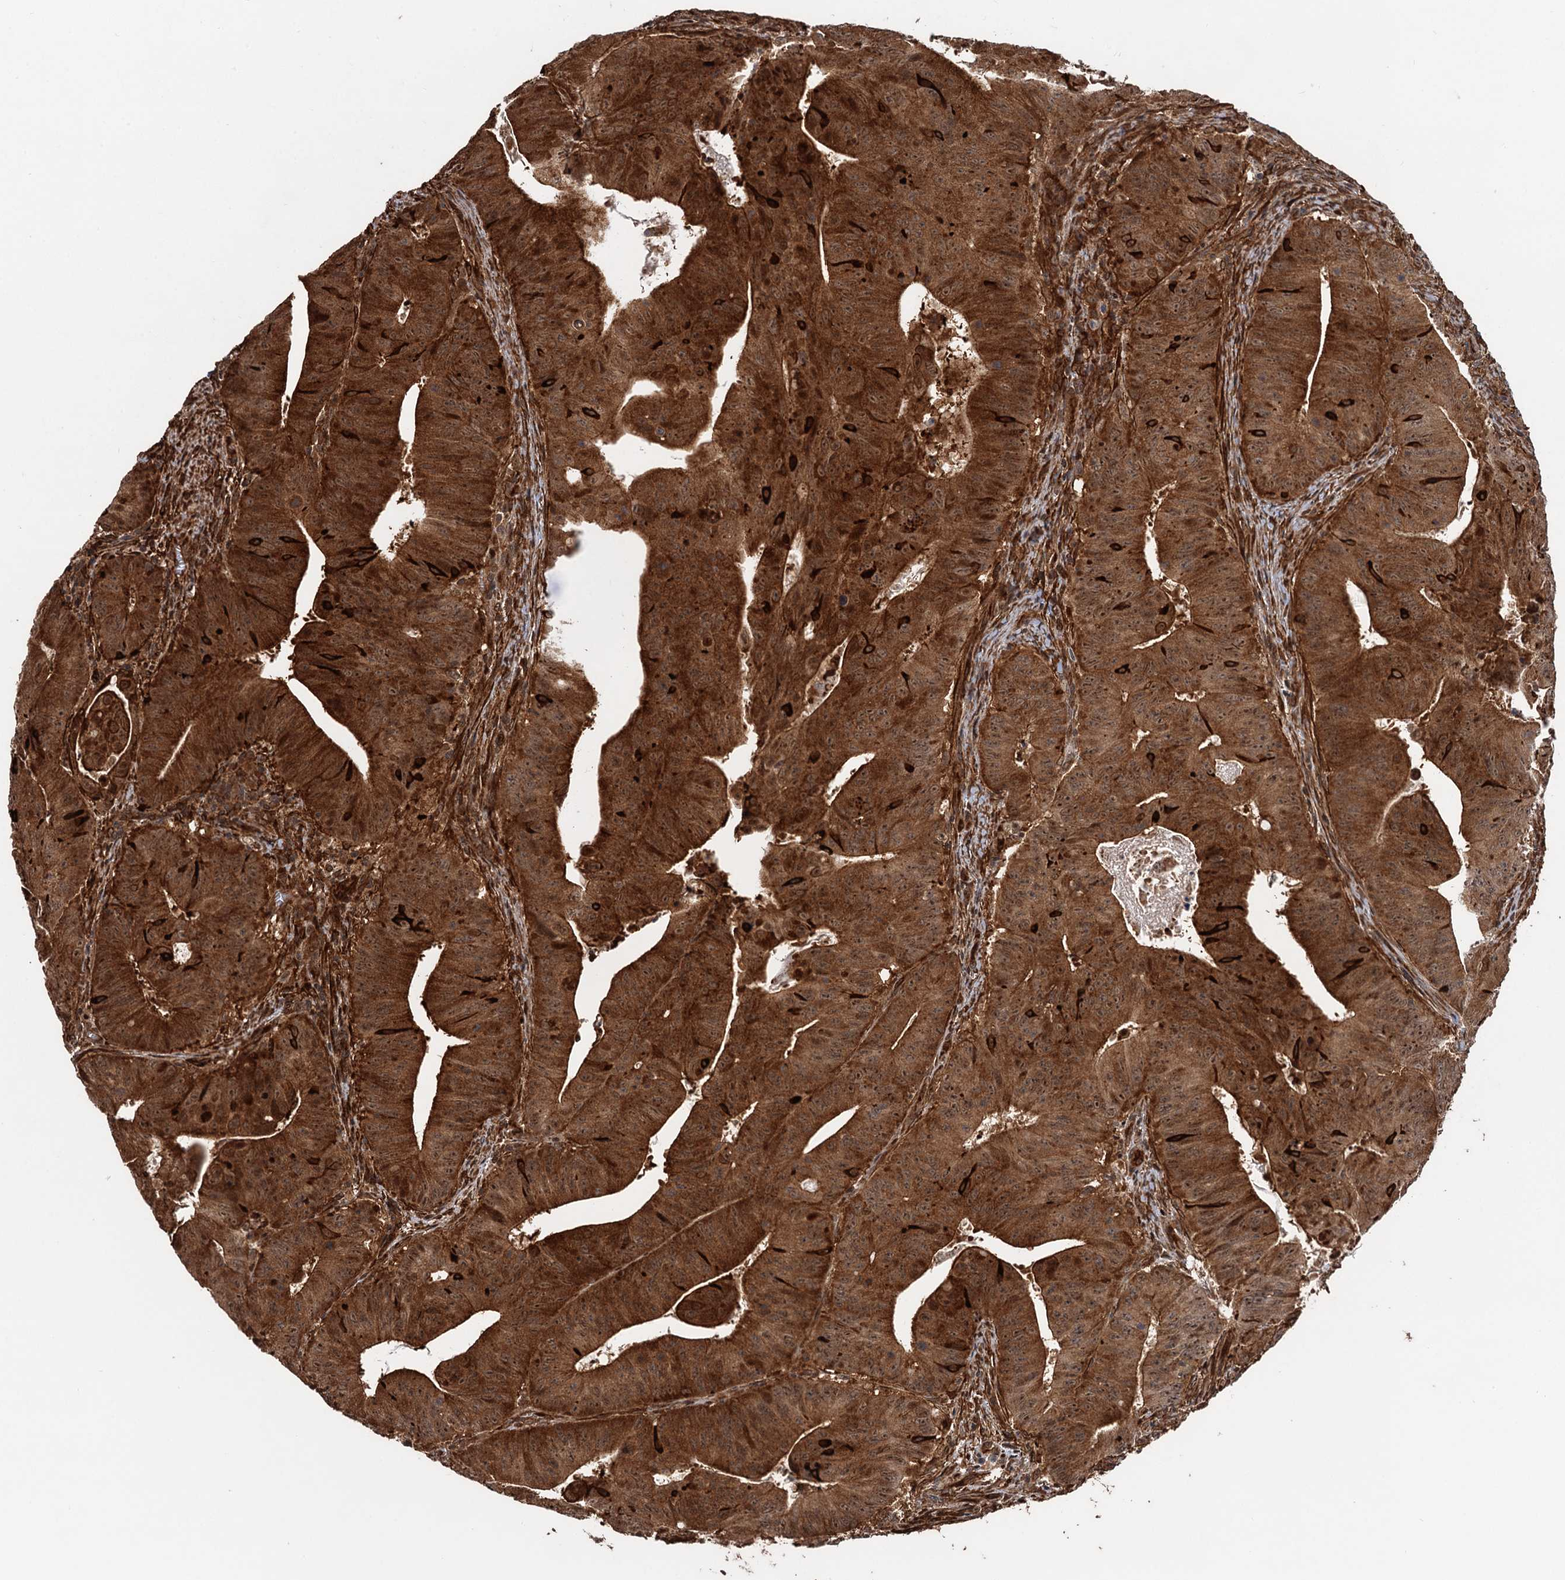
{"staining": {"intensity": "strong", "quantity": ">75%", "location": "cytoplasmic/membranous,nuclear"}, "tissue": "colorectal cancer", "cell_type": "Tumor cells", "image_type": "cancer", "snomed": [{"axis": "morphology", "description": "Adenocarcinoma, NOS"}, {"axis": "topography", "description": "Rectum"}], "caption": "Protein analysis of colorectal adenocarcinoma tissue demonstrates strong cytoplasmic/membranous and nuclear staining in about >75% of tumor cells. (DAB IHC, brown staining for protein, blue staining for nuclei).", "gene": "SNRNP25", "patient": {"sex": "female", "age": 75}}